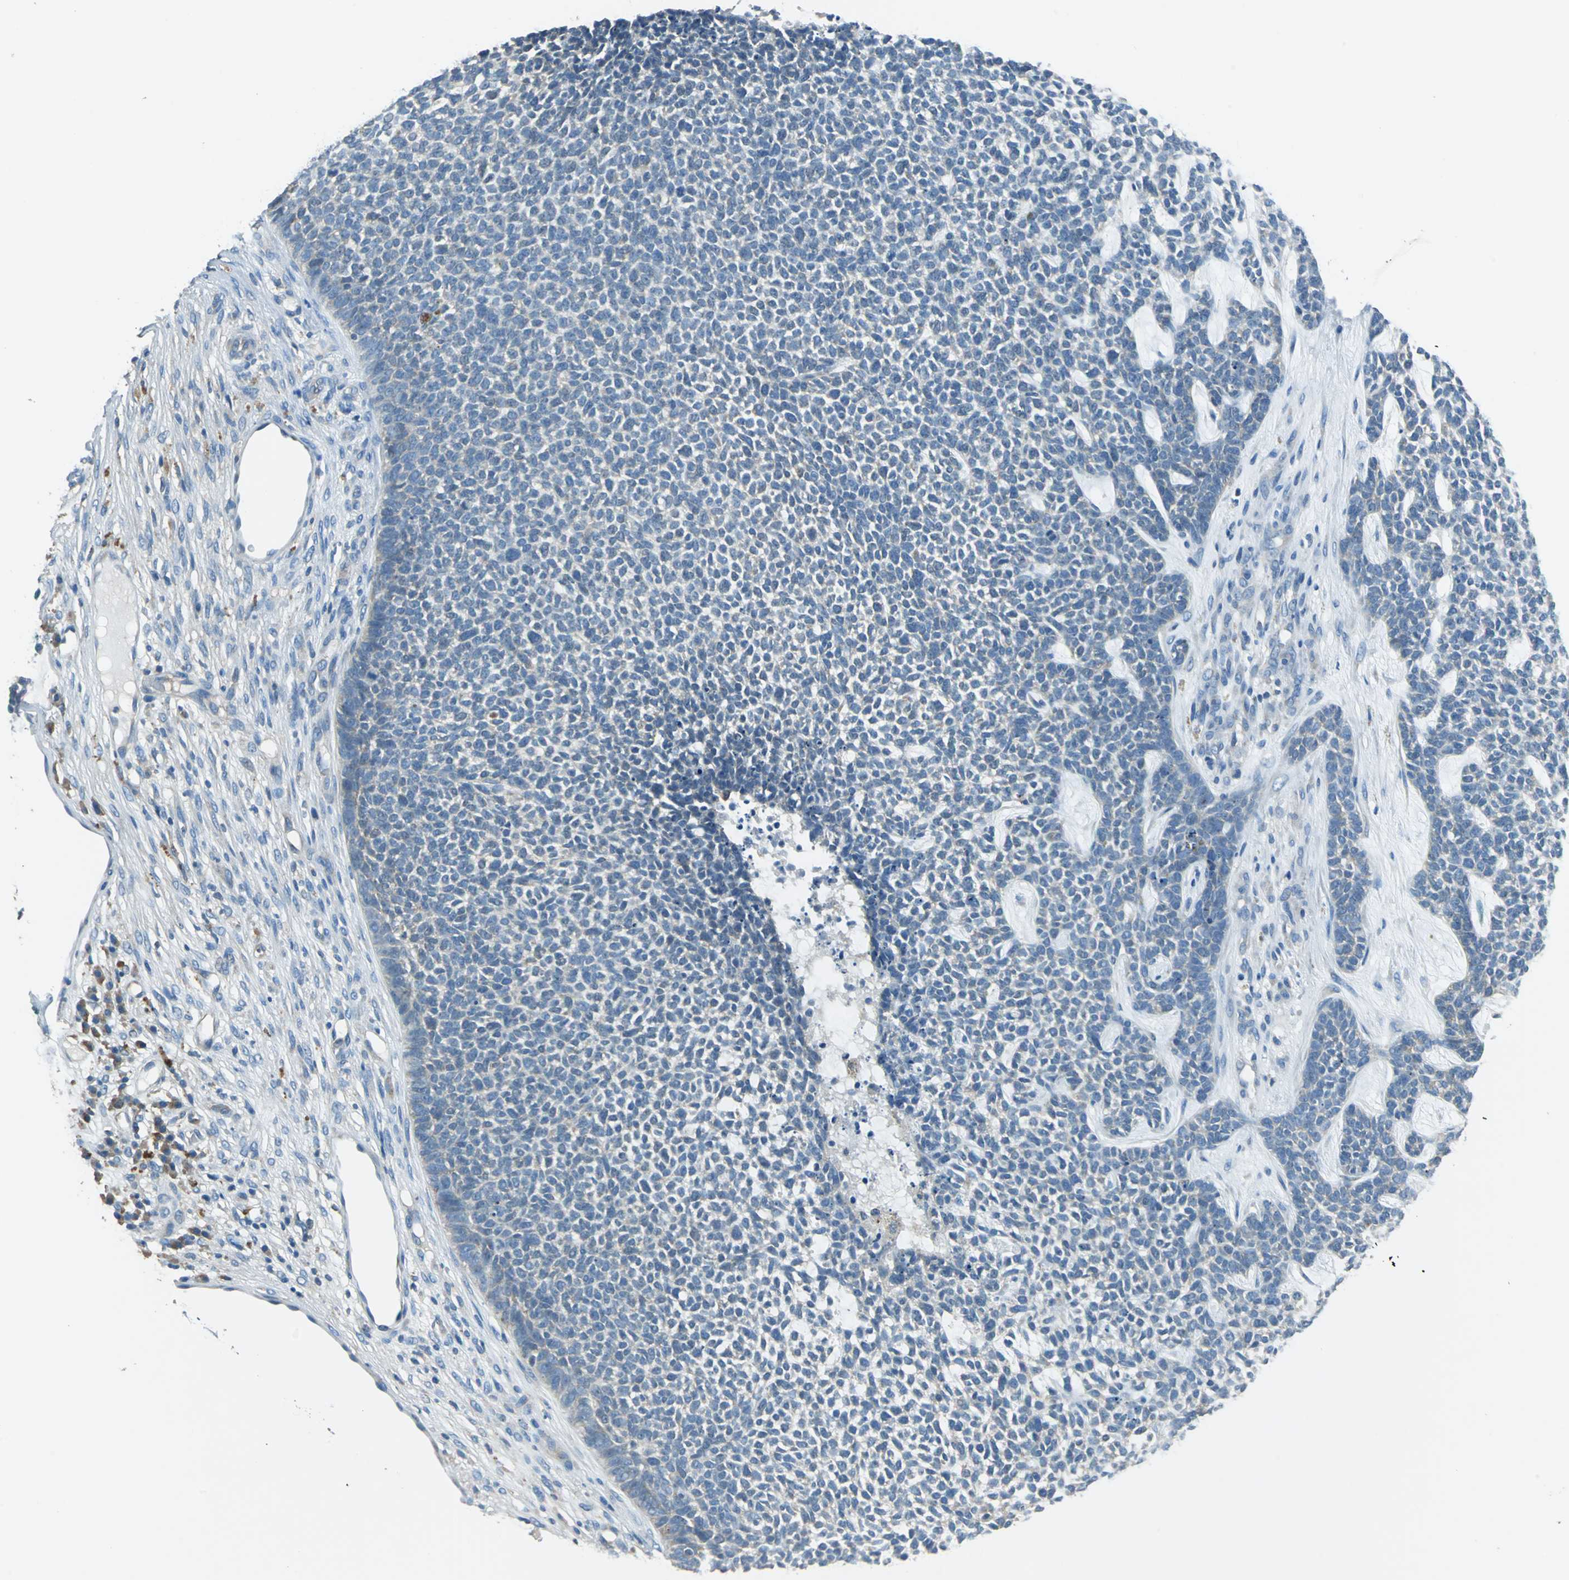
{"staining": {"intensity": "negative", "quantity": "none", "location": "none"}, "tissue": "skin cancer", "cell_type": "Tumor cells", "image_type": "cancer", "snomed": [{"axis": "morphology", "description": "Basal cell carcinoma"}, {"axis": "topography", "description": "Skin"}], "caption": "A micrograph of basal cell carcinoma (skin) stained for a protein shows no brown staining in tumor cells.", "gene": "PRKCA", "patient": {"sex": "female", "age": 84}}